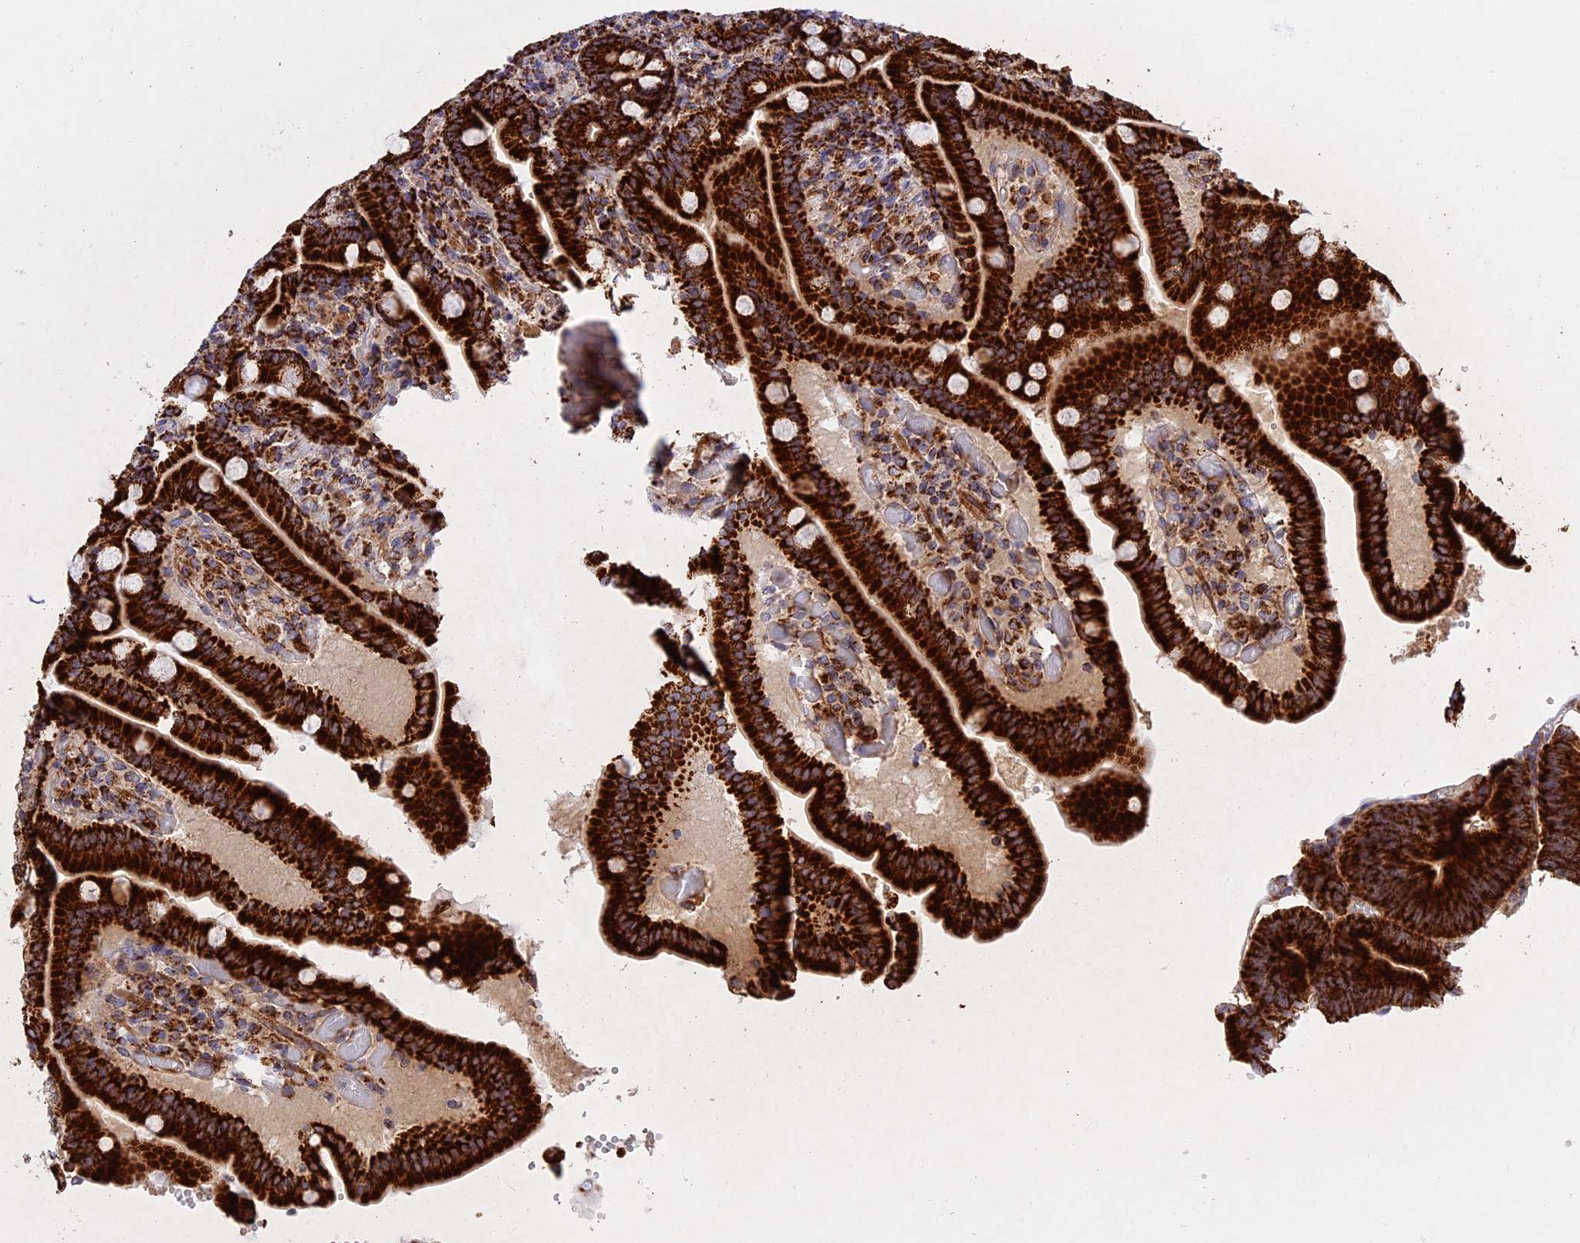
{"staining": {"intensity": "strong", "quantity": ">75%", "location": "cytoplasmic/membranous"}, "tissue": "duodenum", "cell_type": "Glandular cells", "image_type": "normal", "snomed": [{"axis": "morphology", "description": "Normal tissue, NOS"}, {"axis": "topography", "description": "Duodenum"}], "caption": "About >75% of glandular cells in benign duodenum show strong cytoplasmic/membranous protein staining as visualized by brown immunohistochemical staining.", "gene": "UQCRB", "patient": {"sex": "female", "age": 62}}